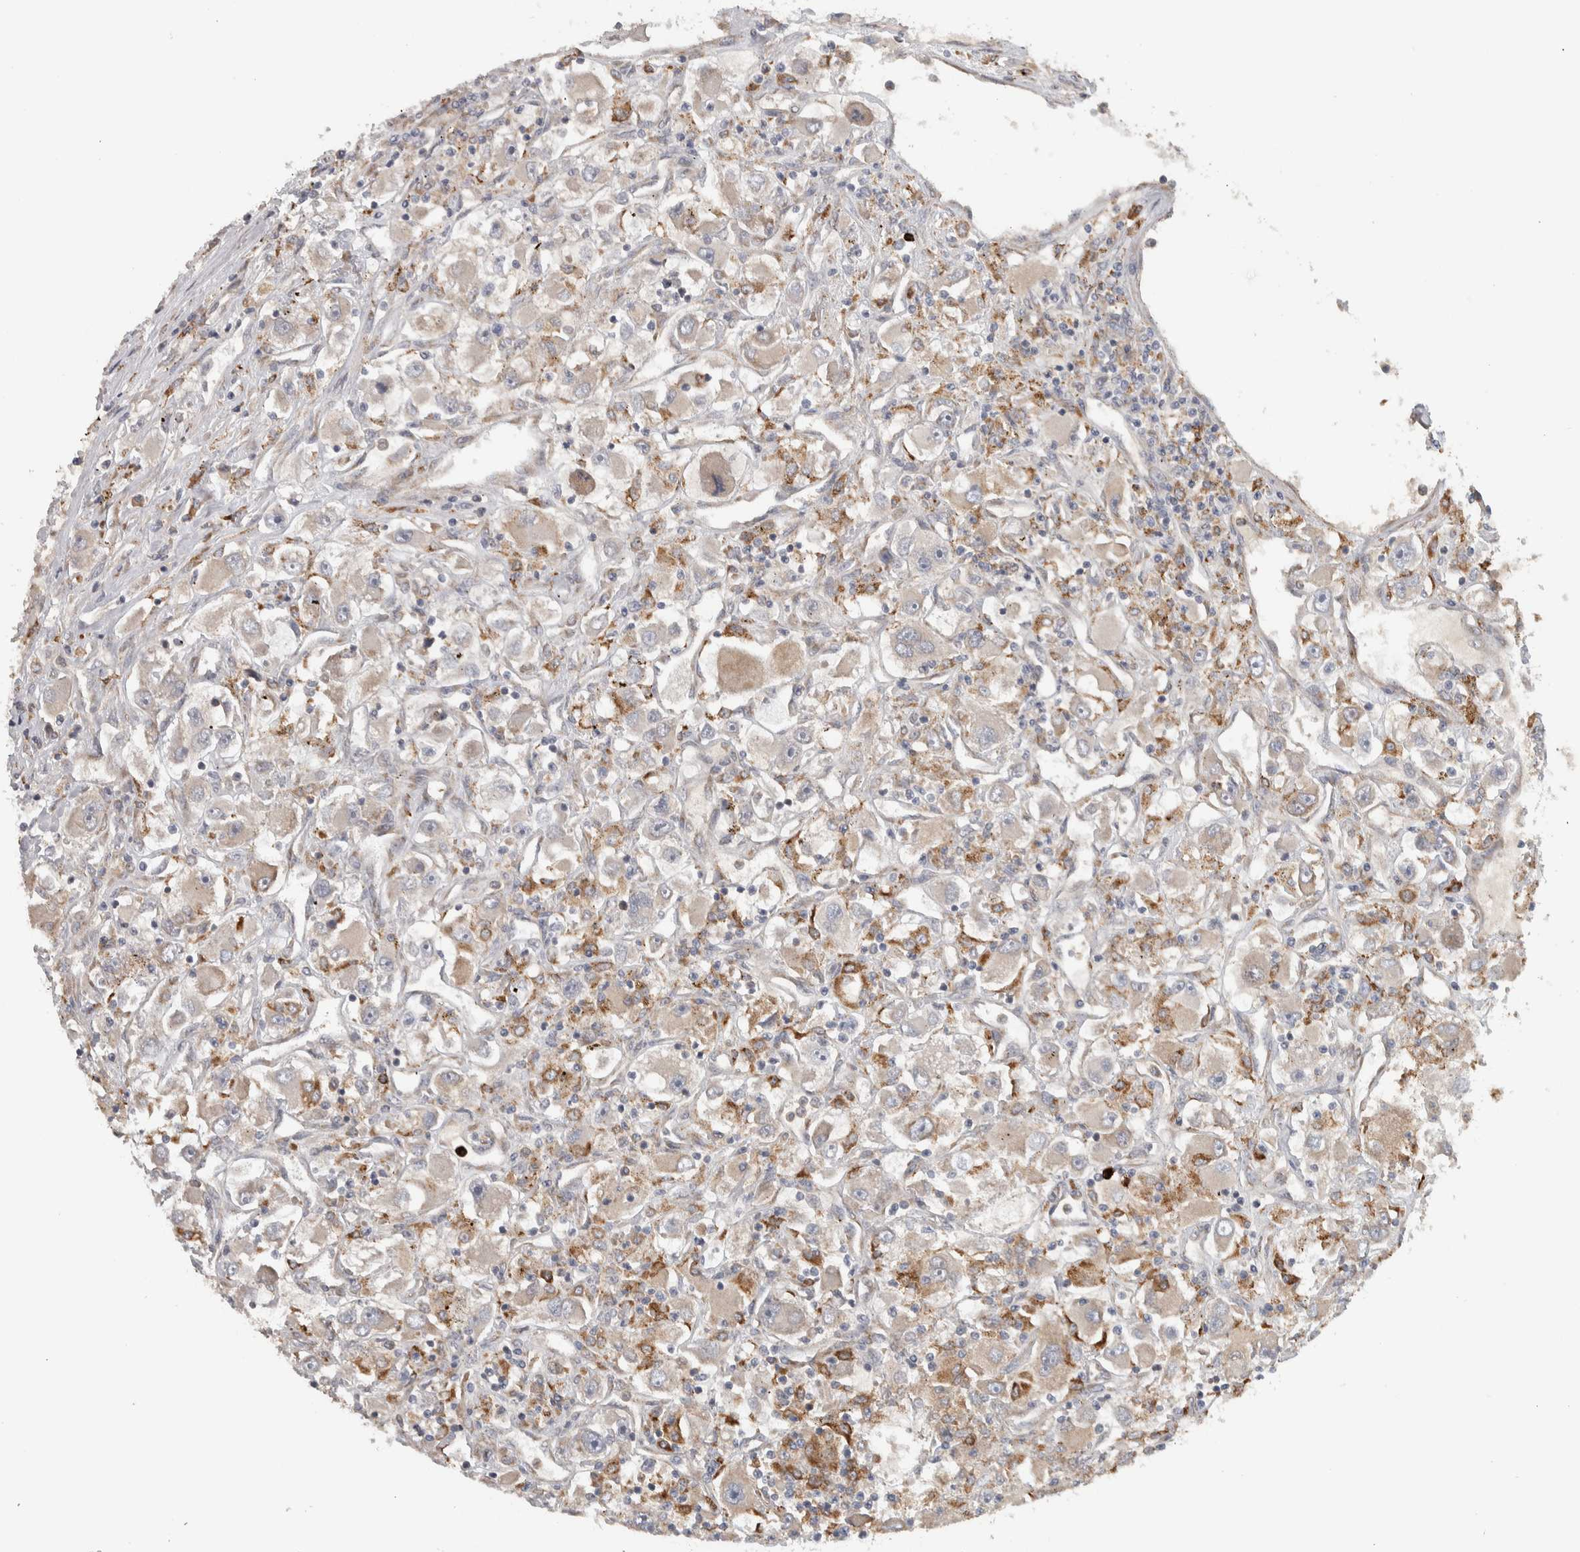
{"staining": {"intensity": "weak", "quantity": ">75%", "location": "cytoplasmic/membranous"}, "tissue": "renal cancer", "cell_type": "Tumor cells", "image_type": "cancer", "snomed": [{"axis": "morphology", "description": "Adenocarcinoma, NOS"}, {"axis": "topography", "description": "Kidney"}], "caption": "The photomicrograph shows staining of adenocarcinoma (renal), revealing weak cytoplasmic/membranous protein expression (brown color) within tumor cells.", "gene": "ADPRM", "patient": {"sex": "female", "age": 52}}